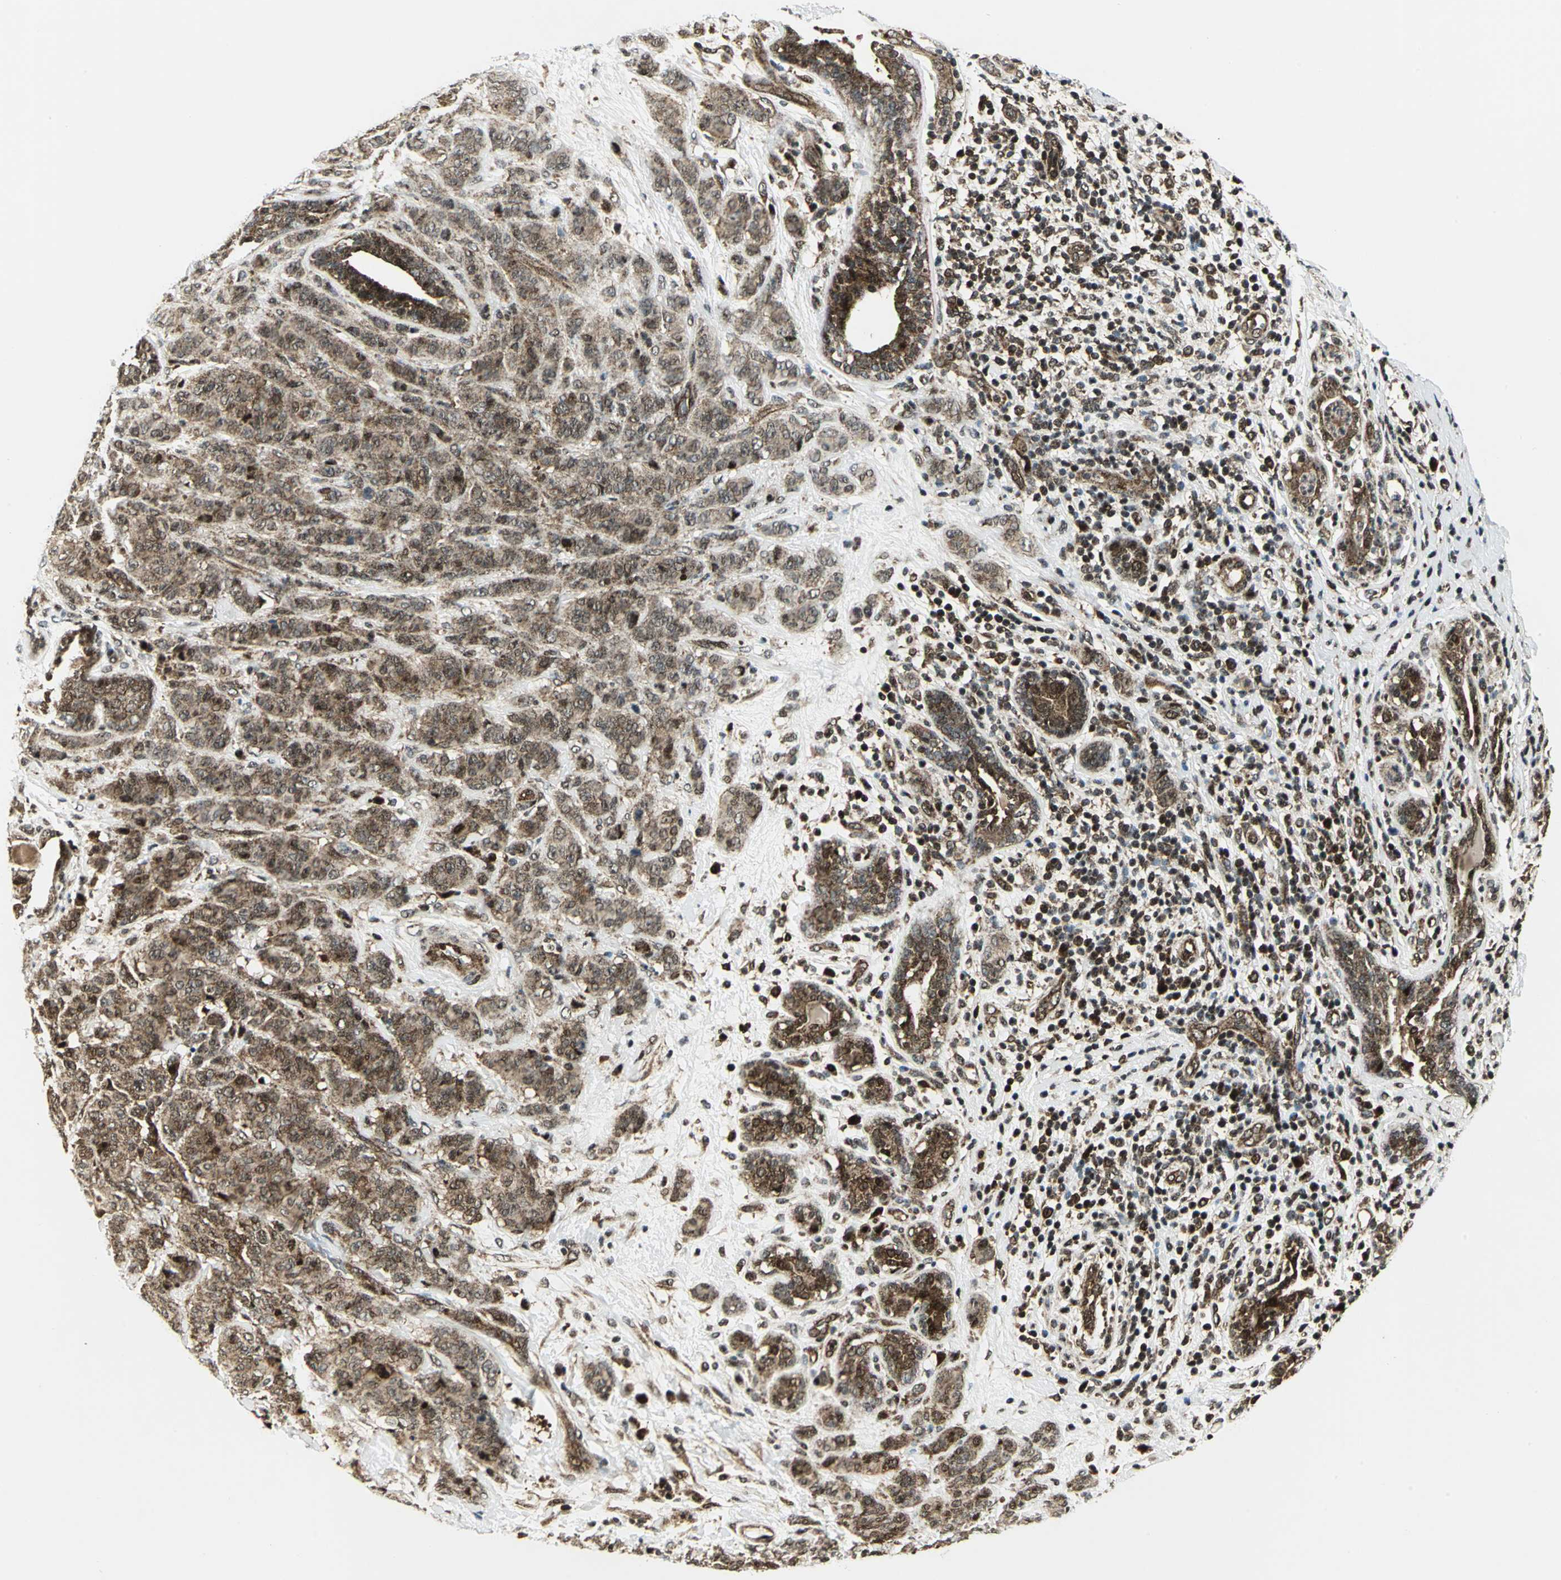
{"staining": {"intensity": "moderate", "quantity": ">75%", "location": "cytoplasmic/membranous,nuclear"}, "tissue": "breast cancer", "cell_type": "Tumor cells", "image_type": "cancer", "snomed": [{"axis": "morphology", "description": "Duct carcinoma"}, {"axis": "topography", "description": "Breast"}], "caption": "Immunohistochemical staining of breast infiltrating ductal carcinoma demonstrates medium levels of moderate cytoplasmic/membranous and nuclear expression in about >75% of tumor cells.", "gene": "COPS5", "patient": {"sex": "female", "age": 40}}